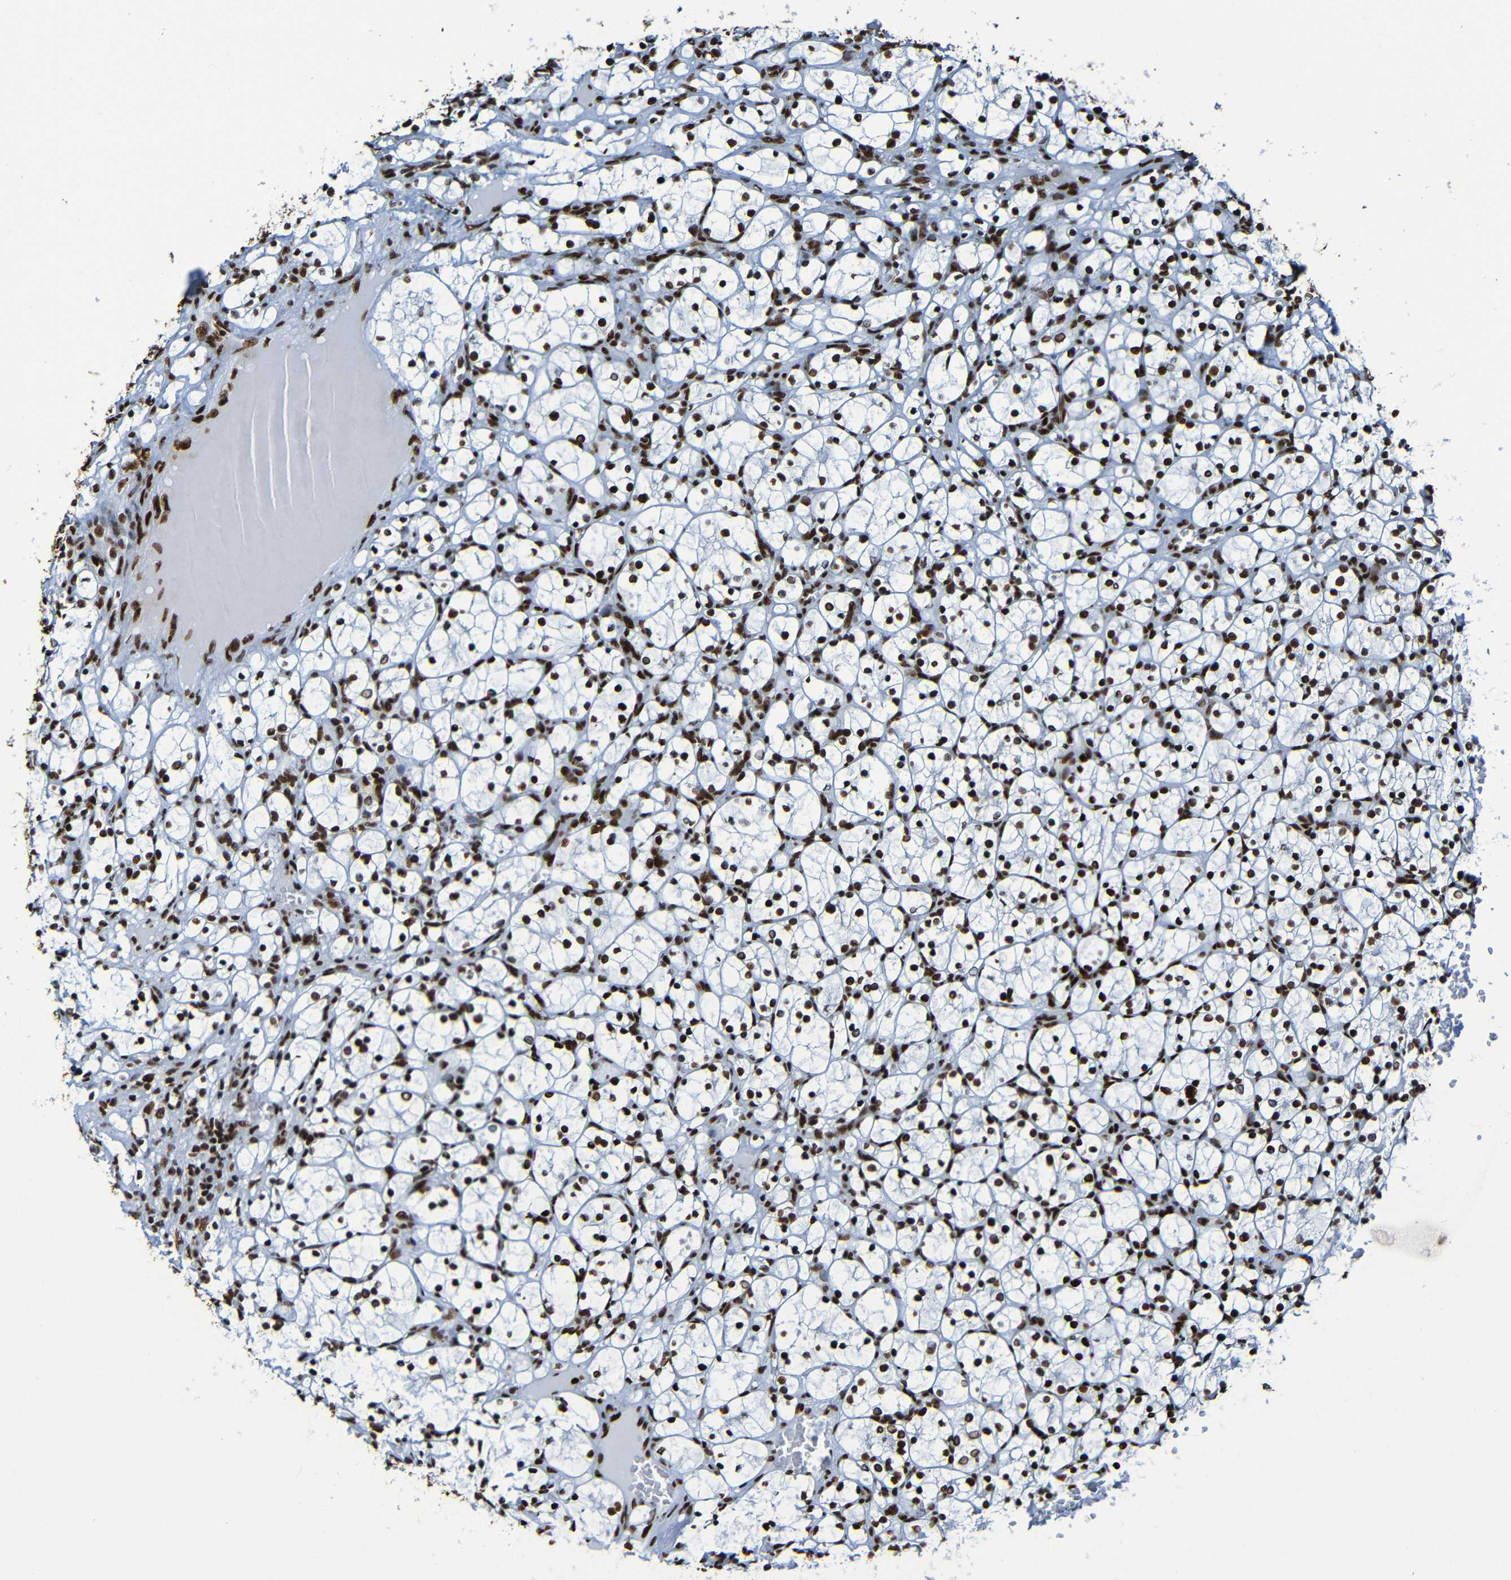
{"staining": {"intensity": "strong", "quantity": ">75%", "location": "nuclear"}, "tissue": "renal cancer", "cell_type": "Tumor cells", "image_type": "cancer", "snomed": [{"axis": "morphology", "description": "Adenocarcinoma, NOS"}, {"axis": "topography", "description": "Kidney"}], "caption": "Strong nuclear staining is present in about >75% of tumor cells in renal adenocarcinoma. (DAB IHC with brightfield microscopy, high magnification).", "gene": "SRSF3", "patient": {"sex": "female", "age": 69}}